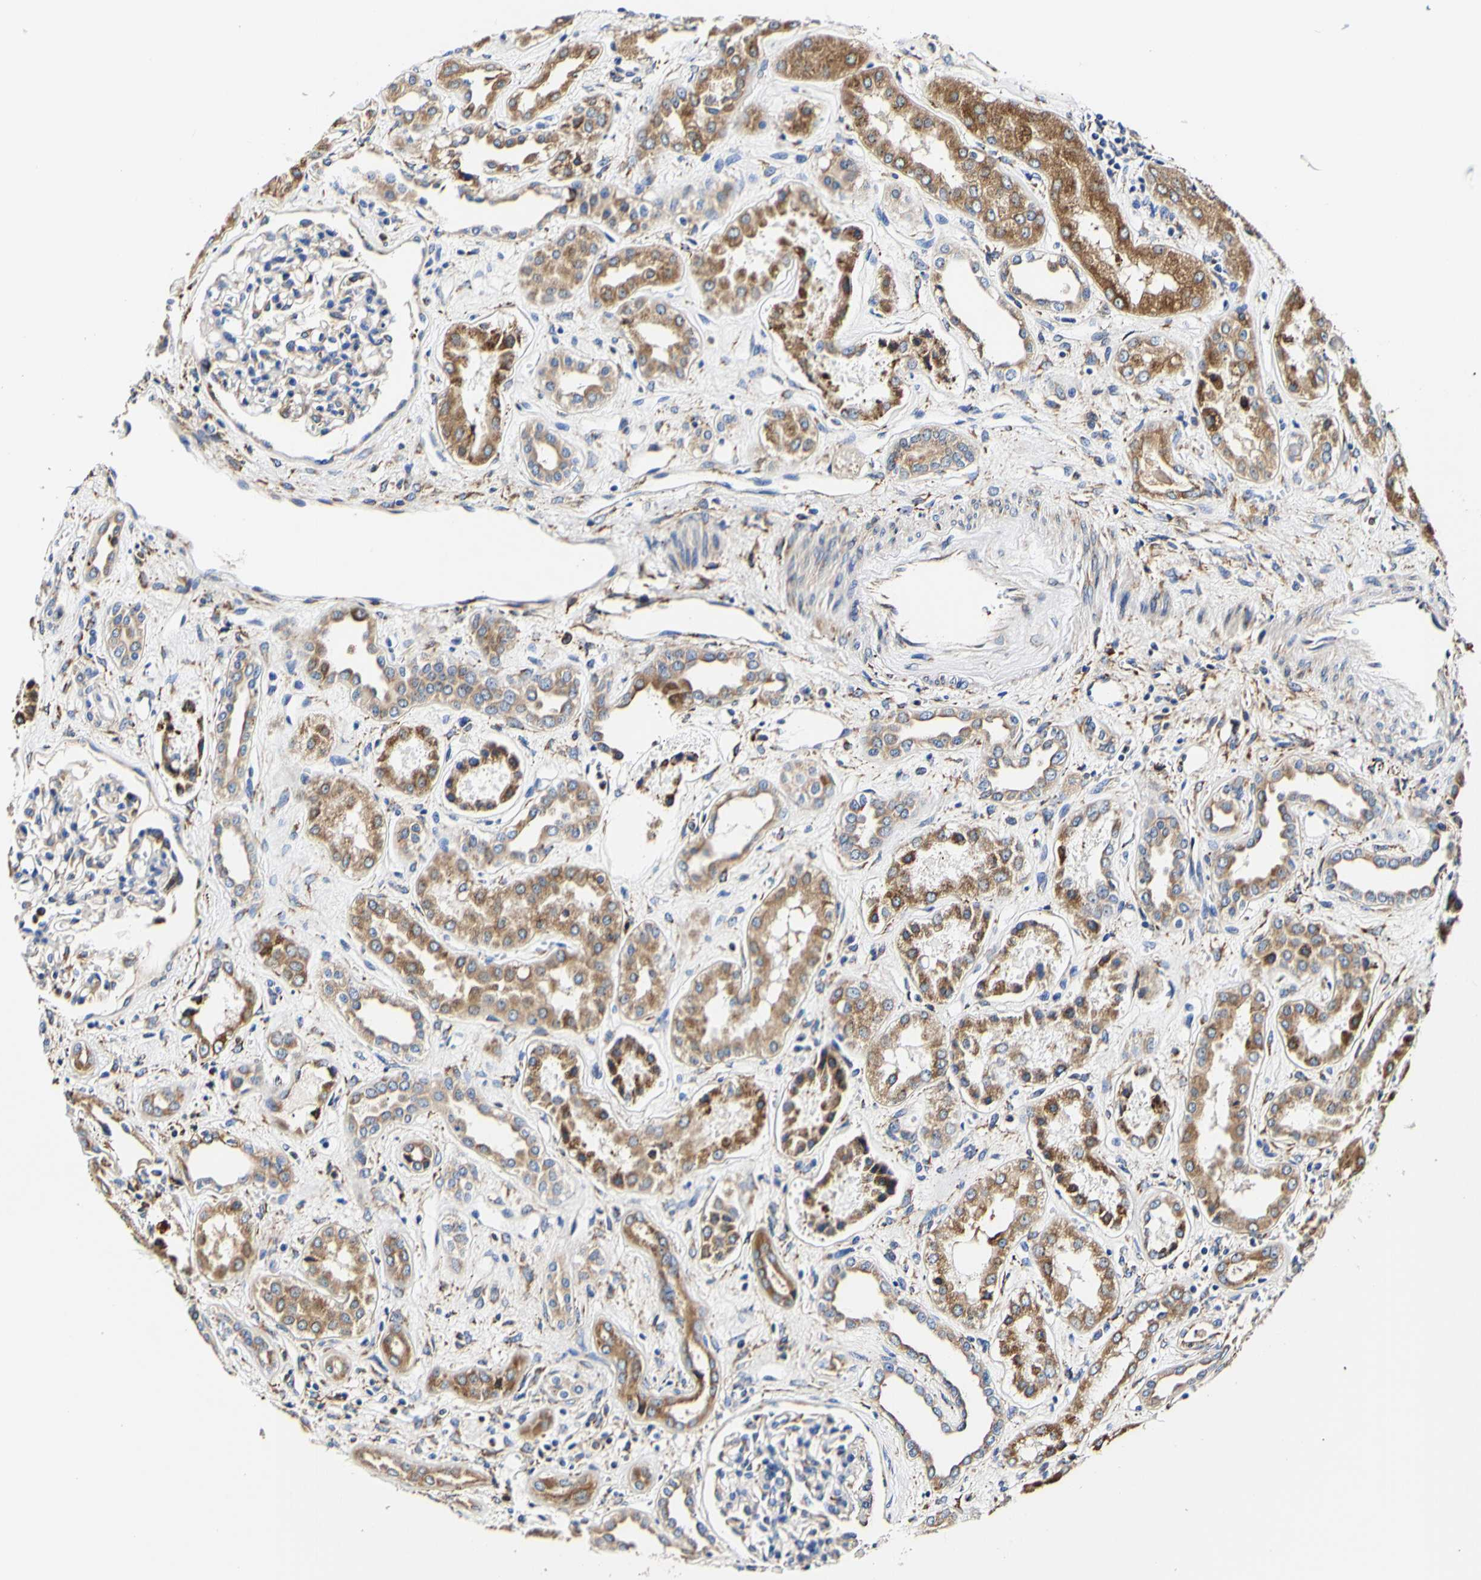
{"staining": {"intensity": "negative", "quantity": "none", "location": "none"}, "tissue": "kidney", "cell_type": "Cells in glomeruli", "image_type": "normal", "snomed": [{"axis": "morphology", "description": "Normal tissue, NOS"}, {"axis": "topography", "description": "Kidney"}], "caption": "An immunohistochemistry histopathology image of benign kidney is shown. There is no staining in cells in glomeruli of kidney.", "gene": "P4HB", "patient": {"sex": "male", "age": 59}}